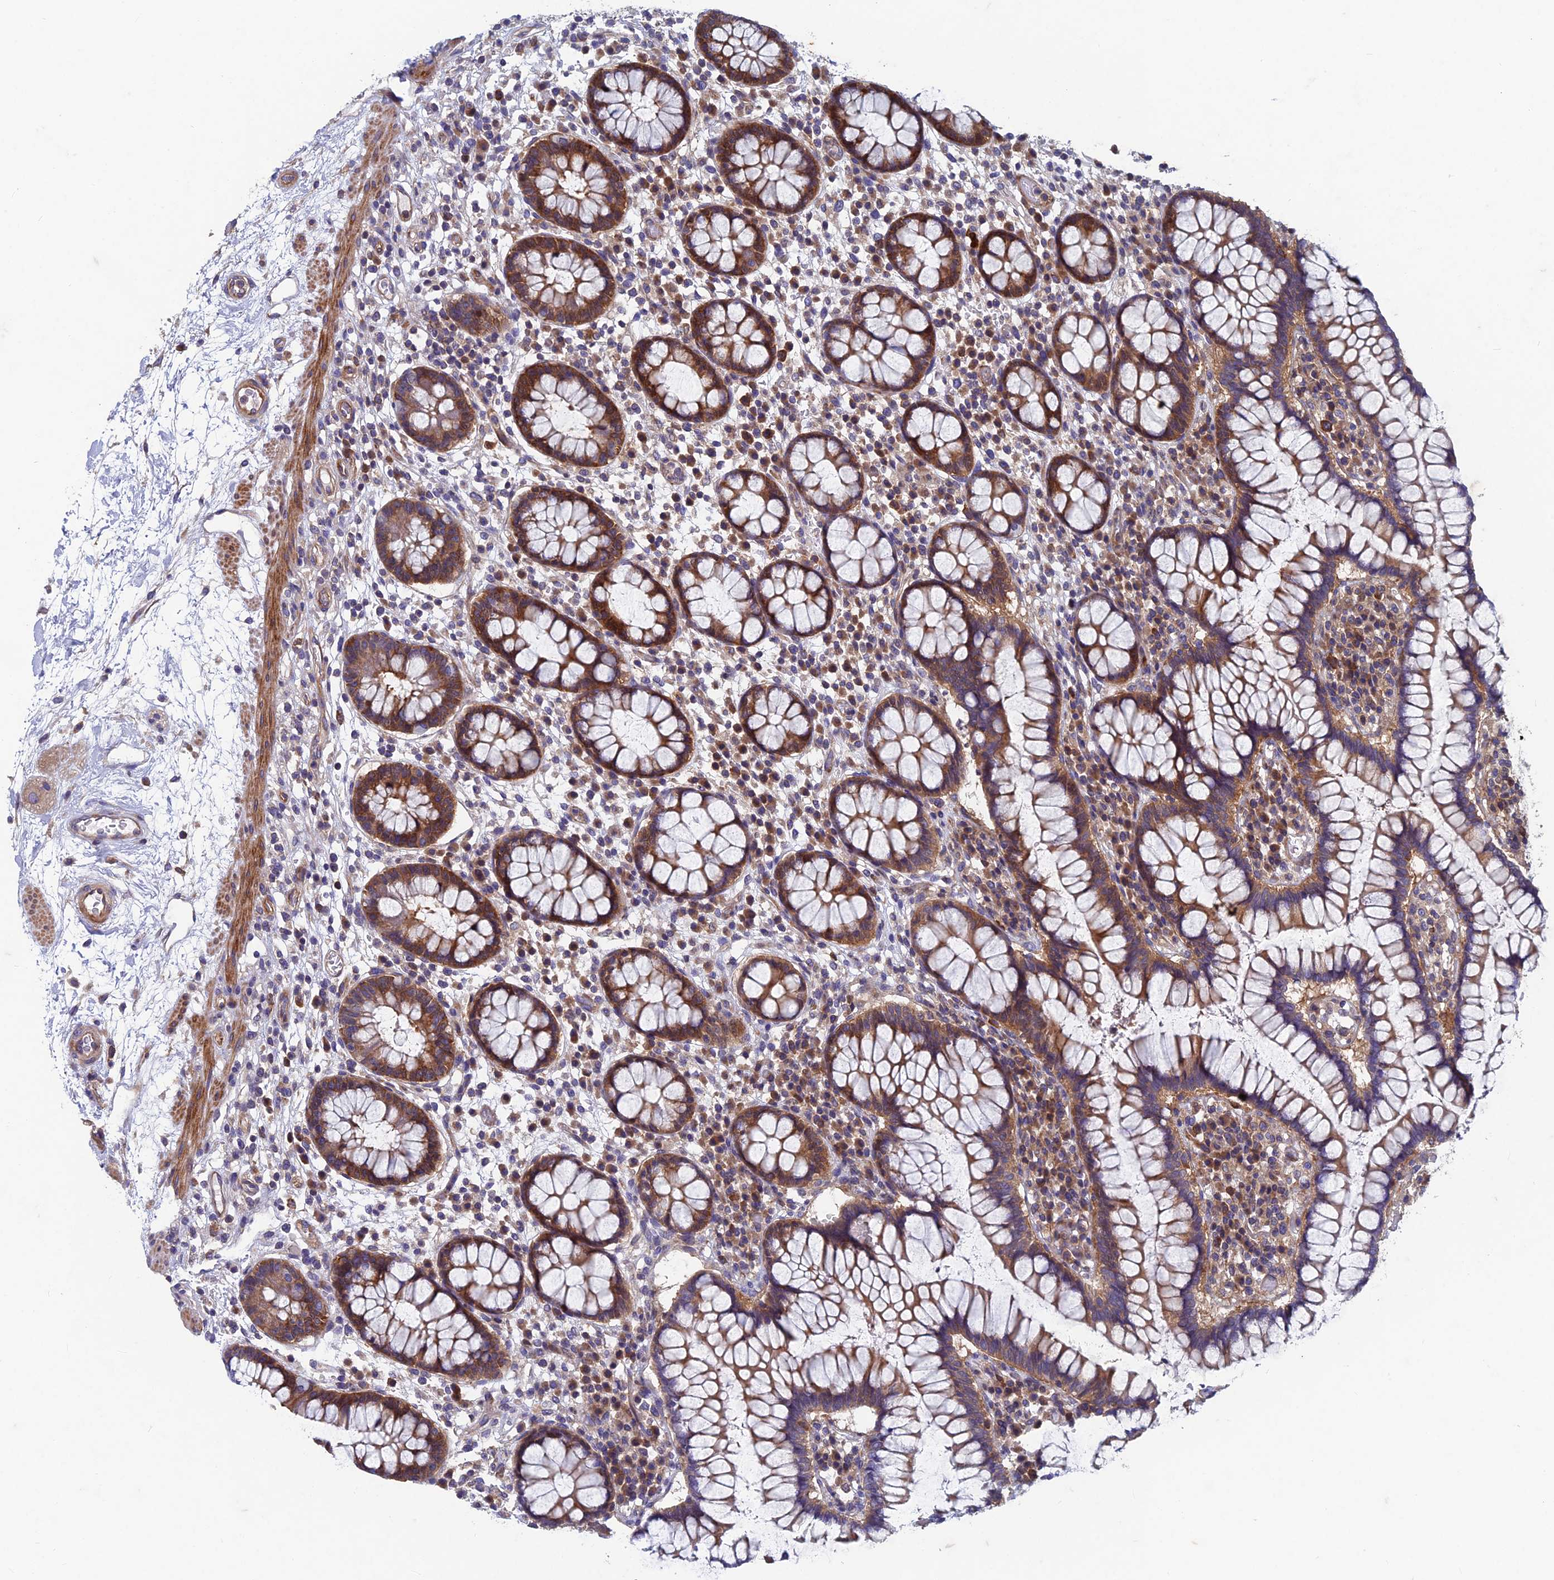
{"staining": {"intensity": "weak", "quantity": ">75%", "location": "cytoplasmic/membranous"}, "tissue": "colon", "cell_type": "Endothelial cells", "image_type": "normal", "snomed": [{"axis": "morphology", "description": "Normal tissue, NOS"}, {"axis": "topography", "description": "Colon"}], "caption": "Immunohistochemical staining of unremarkable human colon shows low levels of weak cytoplasmic/membranous expression in about >75% of endothelial cells.", "gene": "NCAPG", "patient": {"sex": "female", "age": 79}}